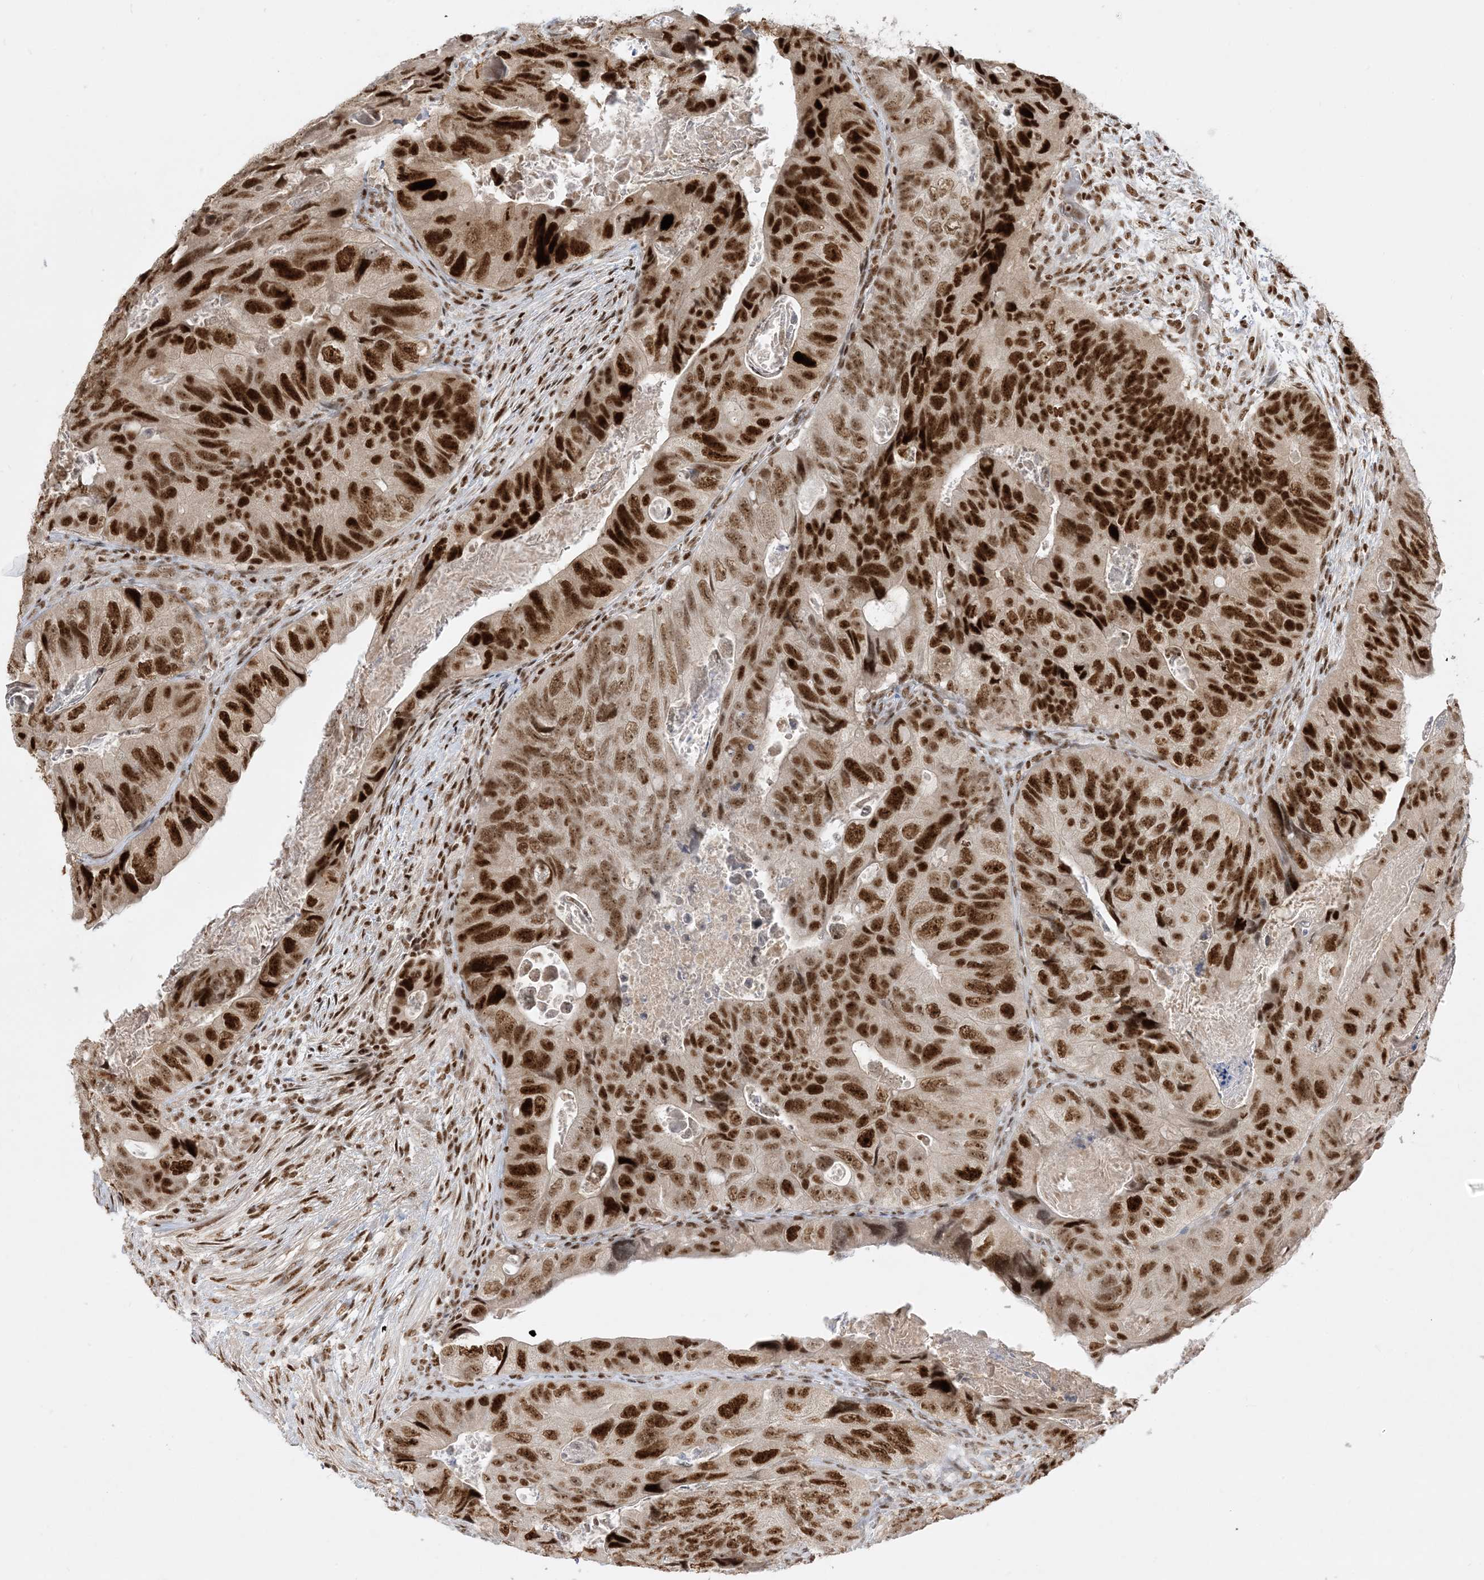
{"staining": {"intensity": "strong", "quantity": ">75%", "location": "nuclear"}, "tissue": "colorectal cancer", "cell_type": "Tumor cells", "image_type": "cancer", "snomed": [{"axis": "morphology", "description": "Adenocarcinoma, NOS"}, {"axis": "topography", "description": "Rectum"}], "caption": "An image of colorectal cancer stained for a protein exhibits strong nuclear brown staining in tumor cells.", "gene": "PPIL2", "patient": {"sex": "male", "age": 63}}